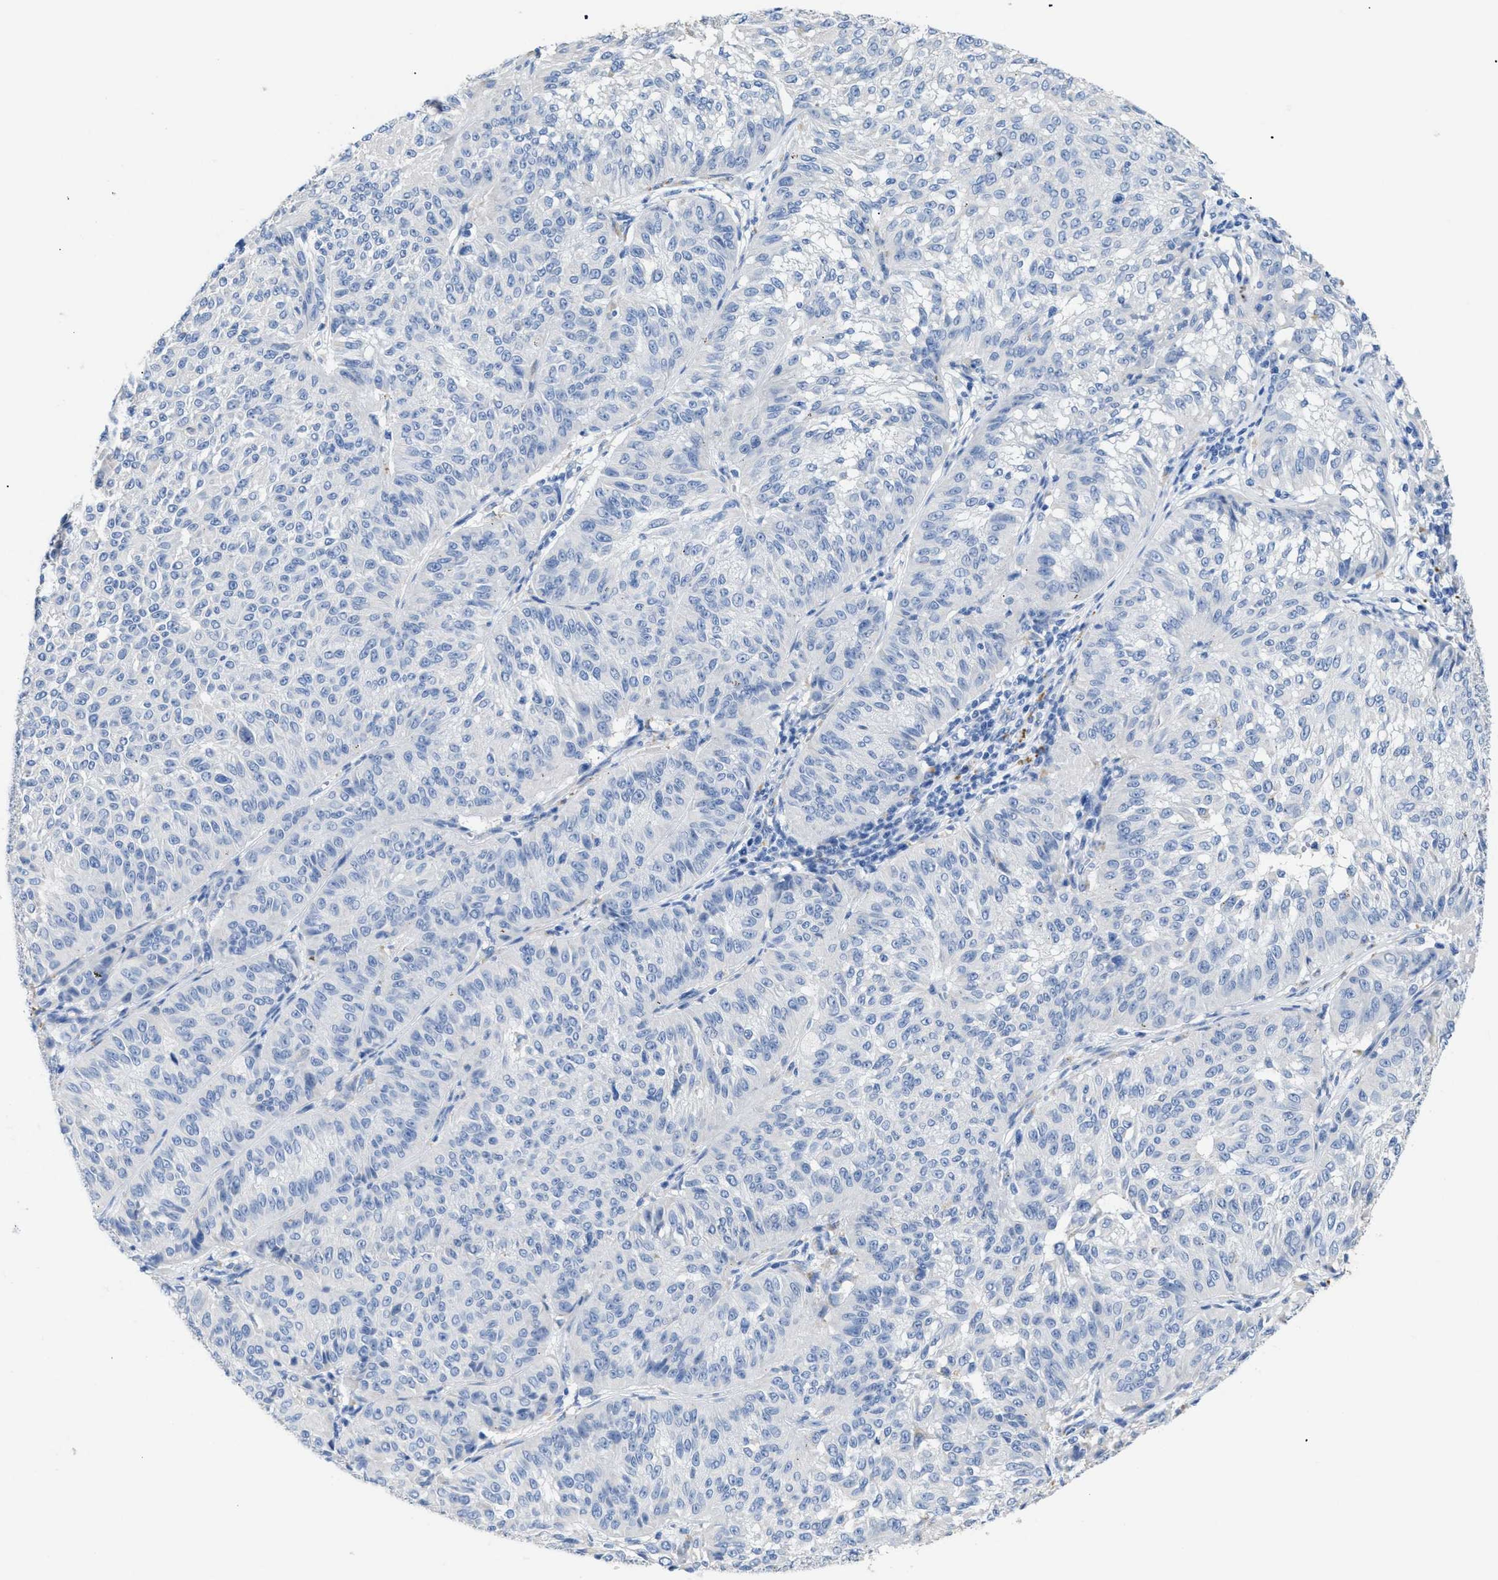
{"staining": {"intensity": "negative", "quantity": "none", "location": "none"}, "tissue": "melanoma", "cell_type": "Tumor cells", "image_type": "cancer", "snomed": [{"axis": "morphology", "description": "Malignant melanoma, NOS"}, {"axis": "topography", "description": "Skin"}], "caption": "This photomicrograph is of melanoma stained with IHC to label a protein in brown with the nuclei are counter-stained blue. There is no staining in tumor cells. The staining was performed using DAB (3,3'-diaminobenzidine) to visualize the protein expression in brown, while the nuclei were stained in blue with hematoxylin (Magnification: 20x).", "gene": "APOBEC2", "patient": {"sex": "female", "age": 72}}